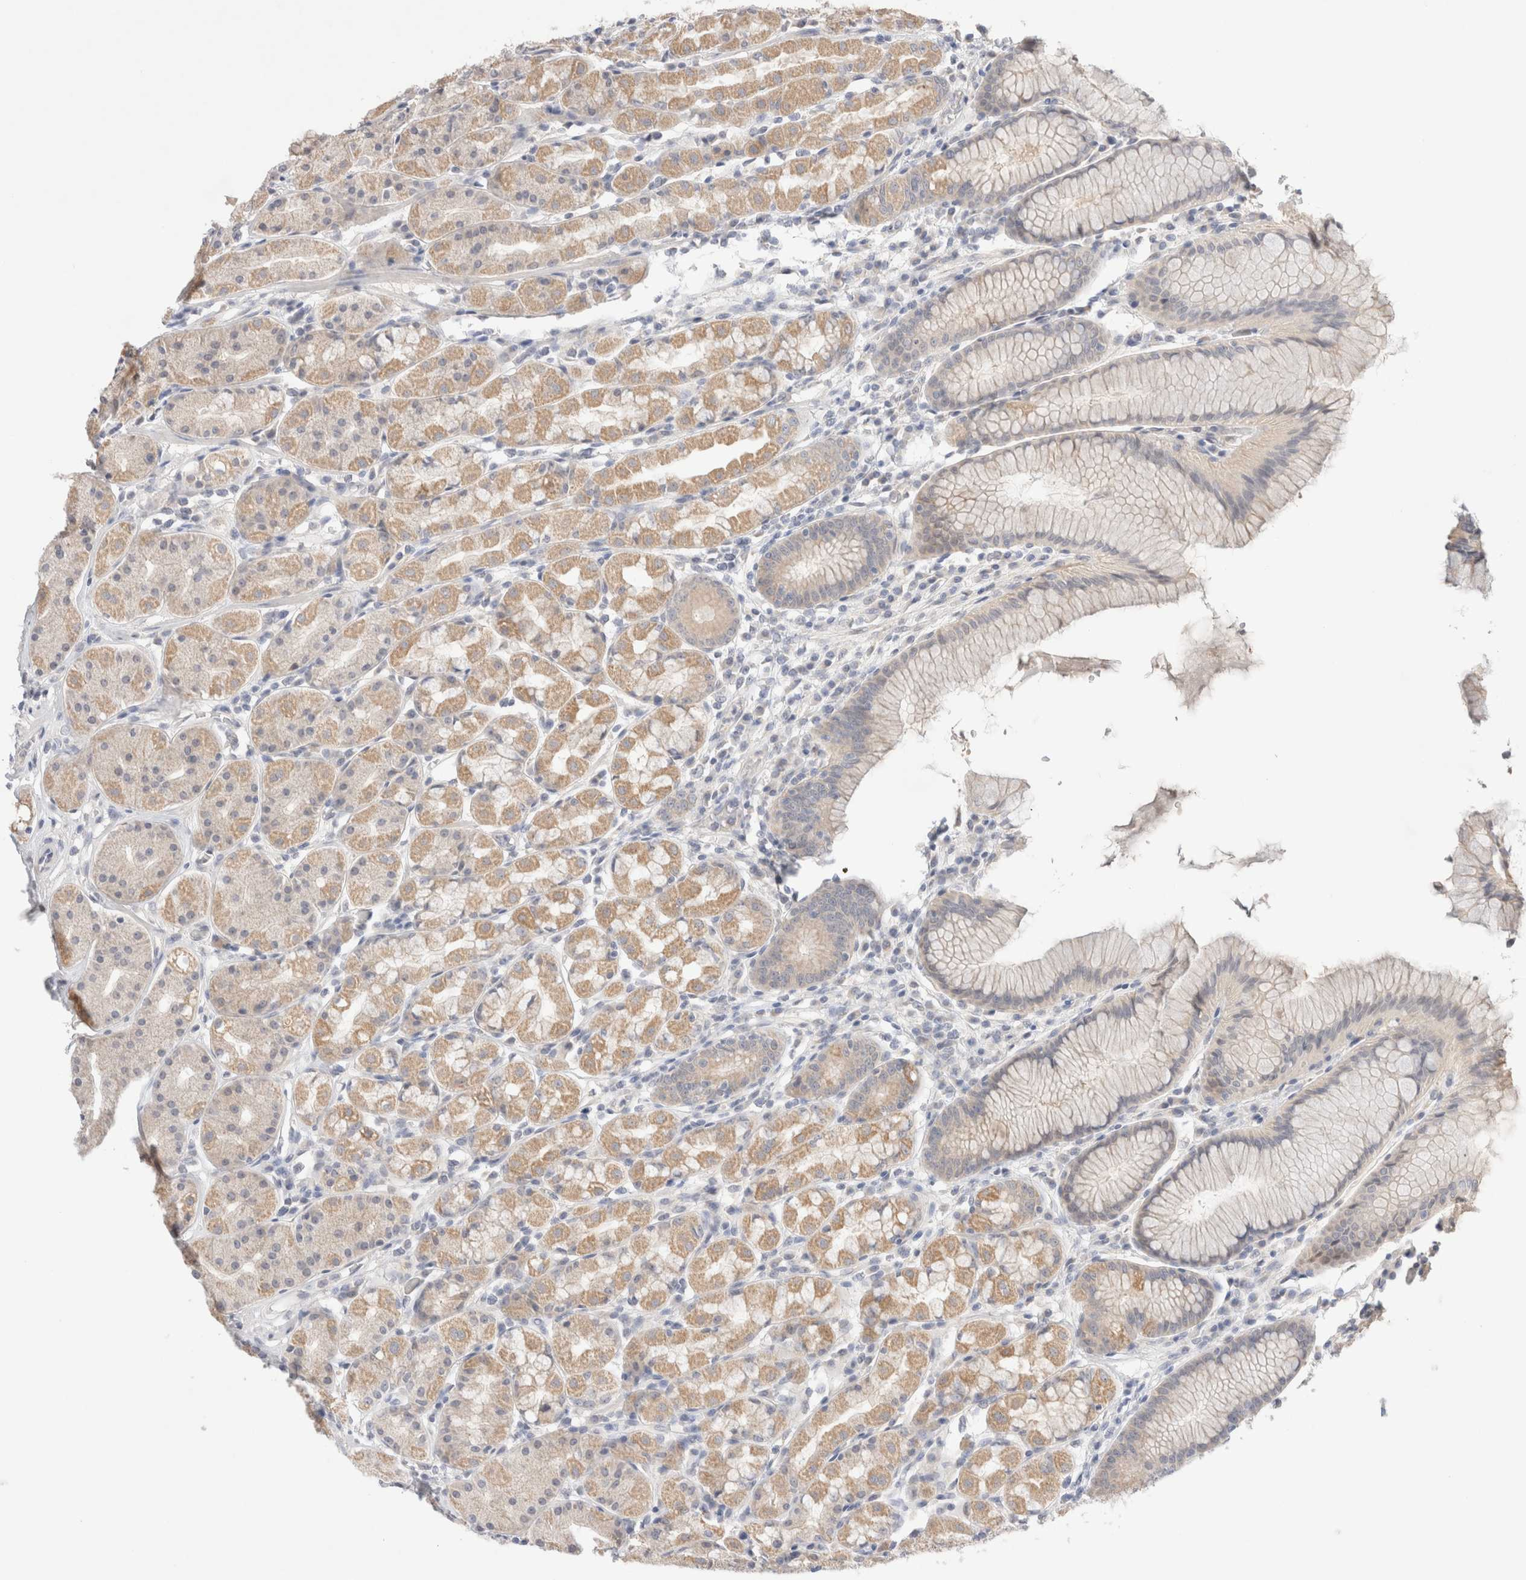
{"staining": {"intensity": "moderate", "quantity": "<25%", "location": "cytoplasmic/membranous"}, "tissue": "stomach", "cell_type": "Glandular cells", "image_type": "normal", "snomed": [{"axis": "morphology", "description": "Normal tissue, NOS"}, {"axis": "topography", "description": "Stomach, lower"}], "caption": "Stomach stained with a brown dye displays moderate cytoplasmic/membranous positive staining in approximately <25% of glandular cells.", "gene": "SPATA20", "patient": {"sex": "female", "age": 56}}